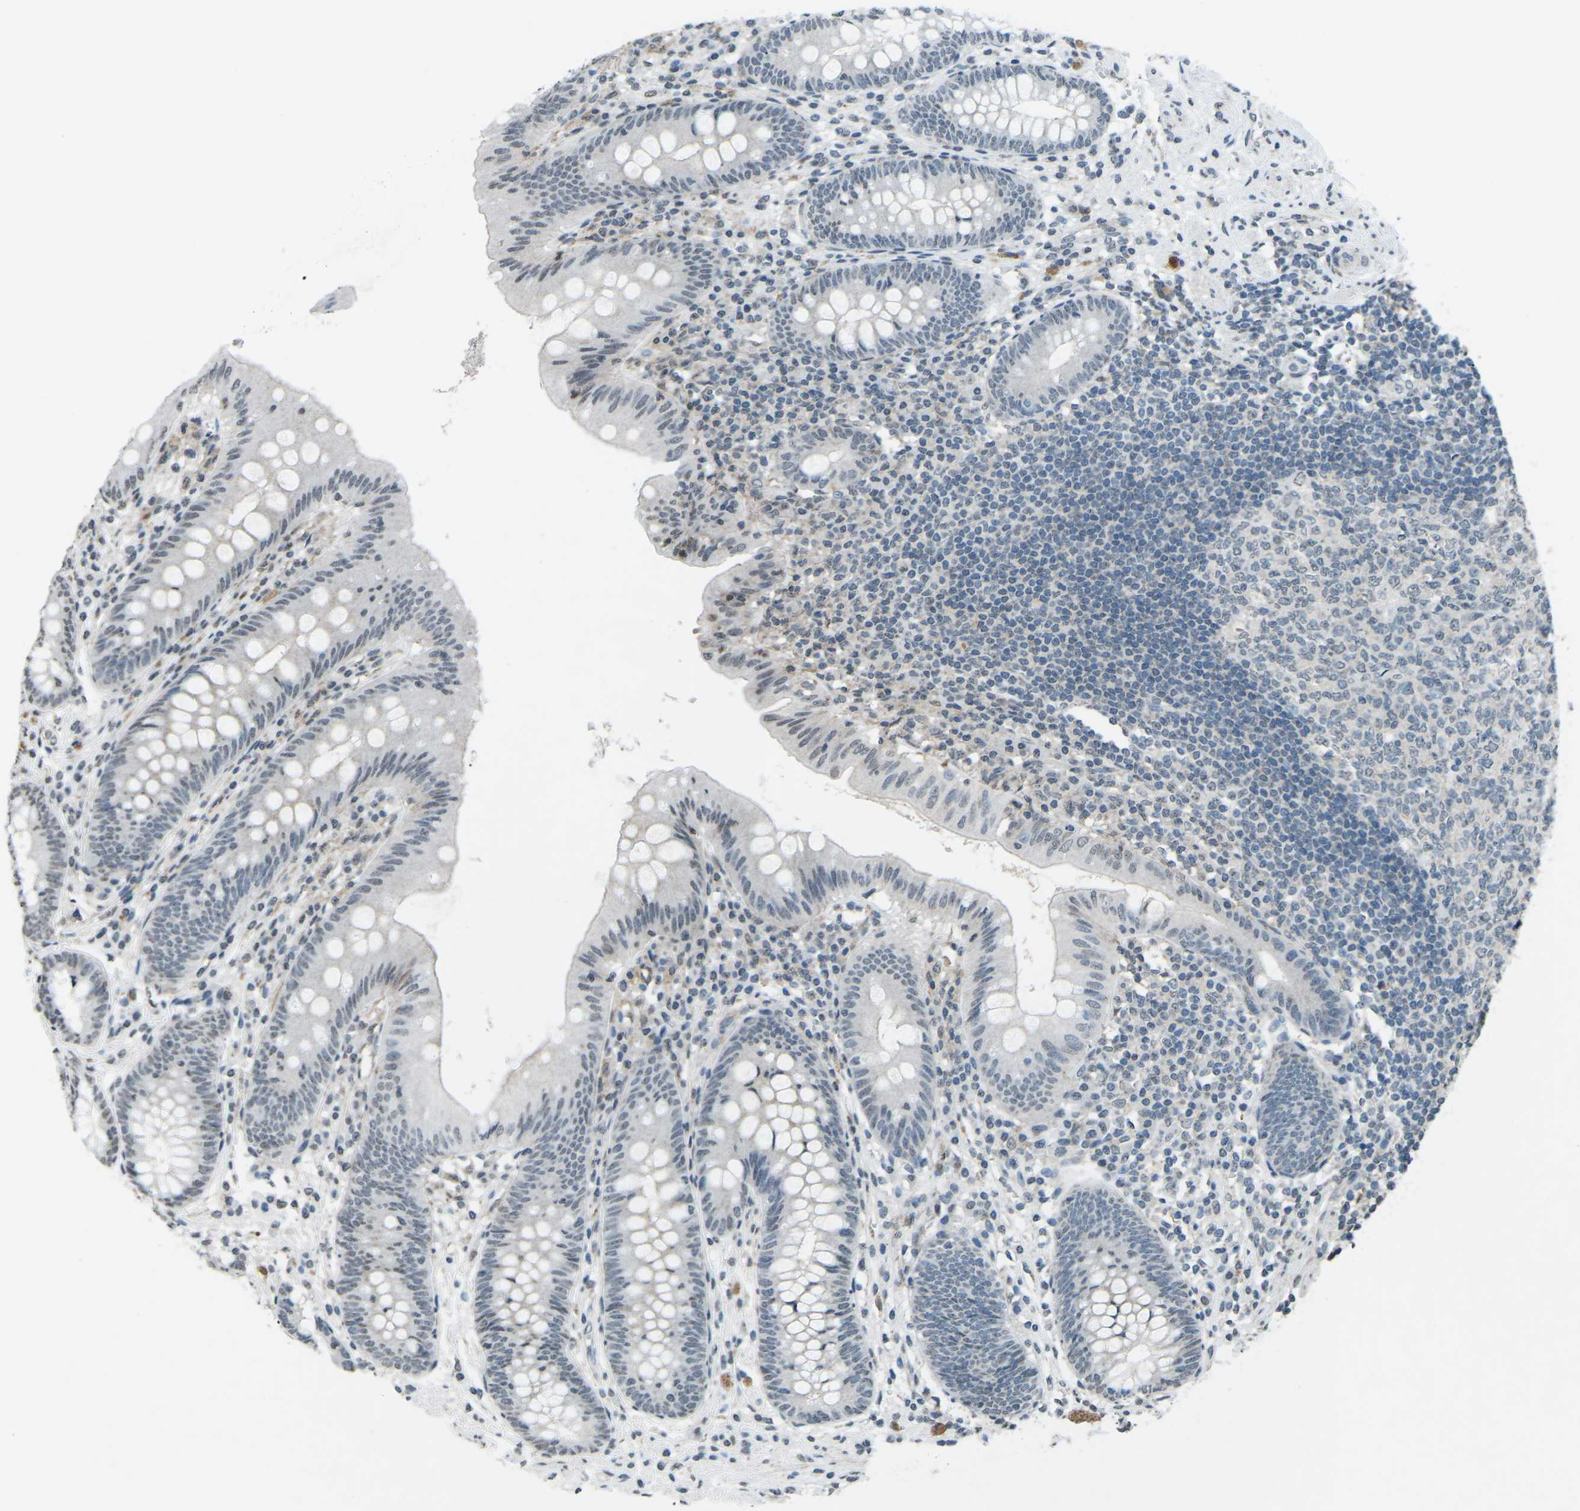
{"staining": {"intensity": "weak", "quantity": "<25%", "location": "cytoplasmic/membranous"}, "tissue": "appendix", "cell_type": "Glandular cells", "image_type": "normal", "snomed": [{"axis": "morphology", "description": "Normal tissue, NOS"}, {"axis": "topography", "description": "Appendix"}], "caption": "Immunohistochemistry (IHC) image of unremarkable appendix stained for a protein (brown), which exhibits no staining in glandular cells.", "gene": "TFR2", "patient": {"sex": "male", "age": 56}}